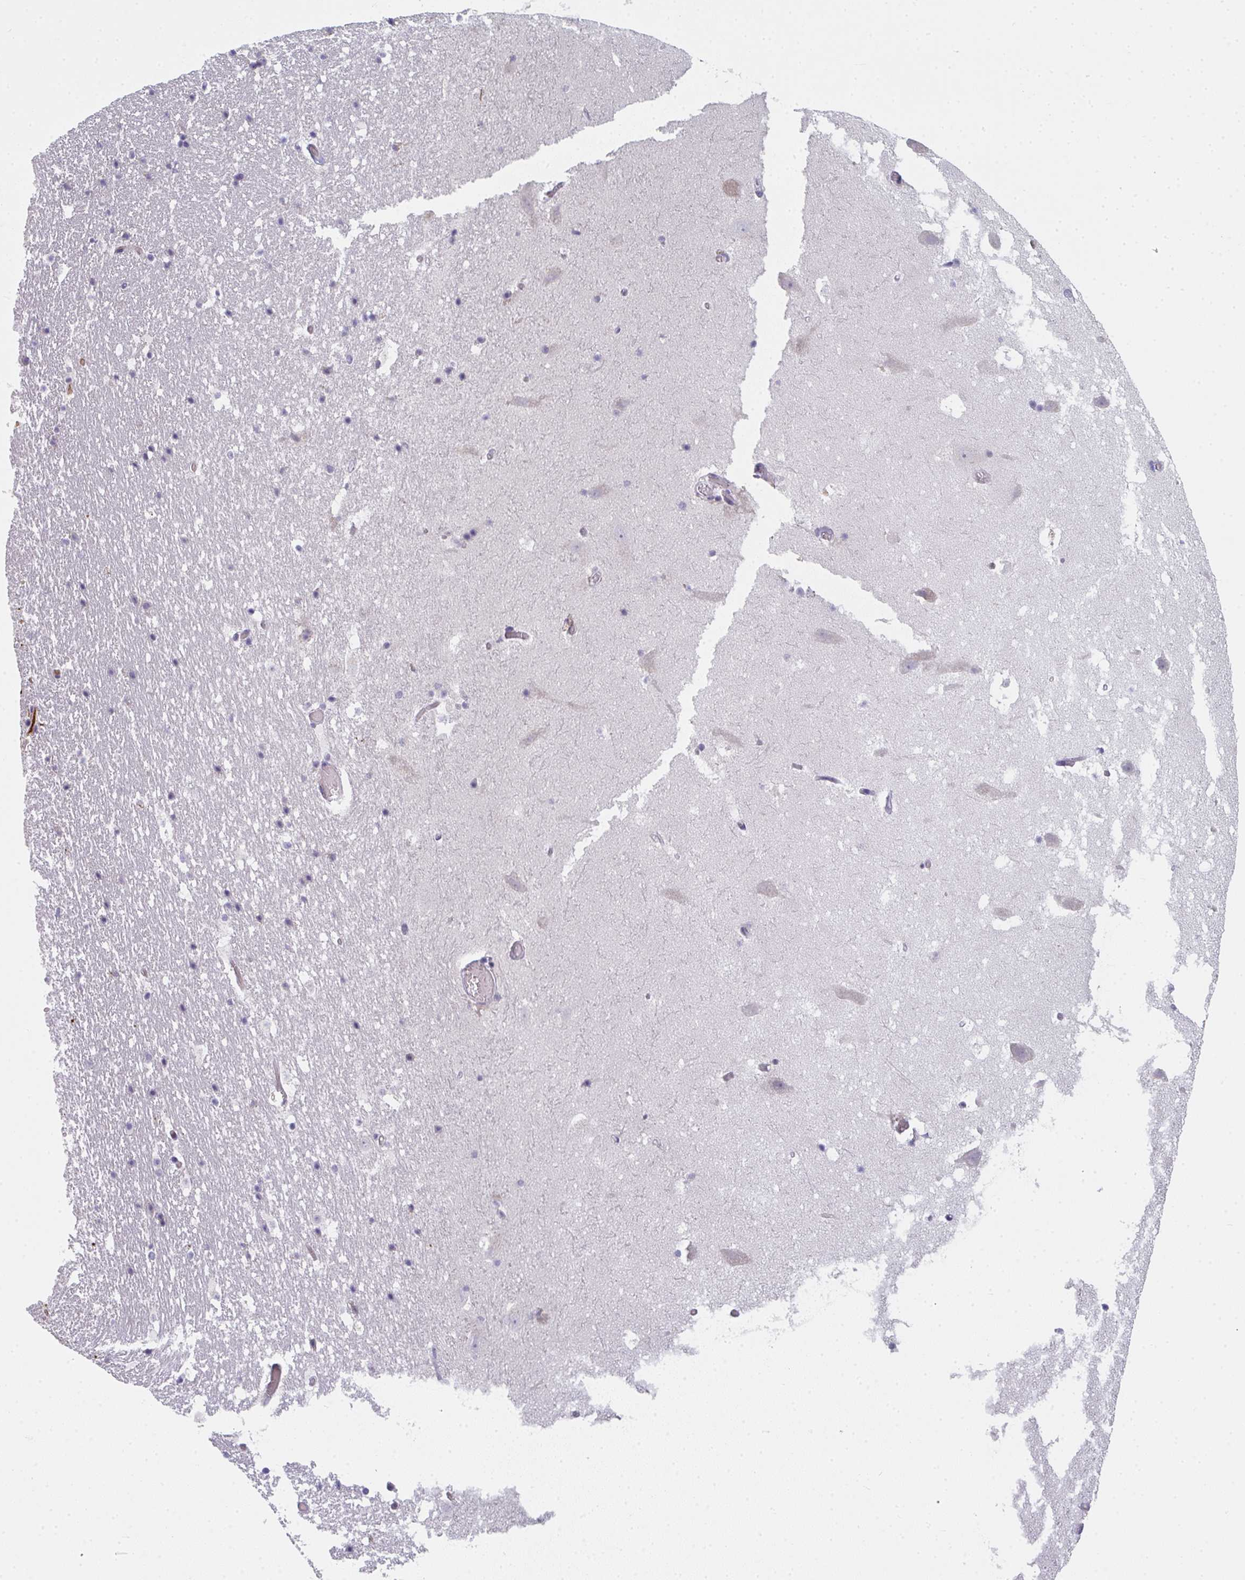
{"staining": {"intensity": "negative", "quantity": "none", "location": "none"}, "tissue": "hippocampus", "cell_type": "Glial cells", "image_type": "normal", "snomed": [{"axis": "morphology", "description": "Normal tissue, NOS"}, {"axis": "topography", "description": "Hippocampus"}], "caption": "This image is of benign hippocampus stained with immunohistochemistry to label a protein in brown with the nuclei are counter-stained blue. There is no expression in glial cells.", "gene": "RIOK1", "patient": {"sex": "female", "age": 42}}